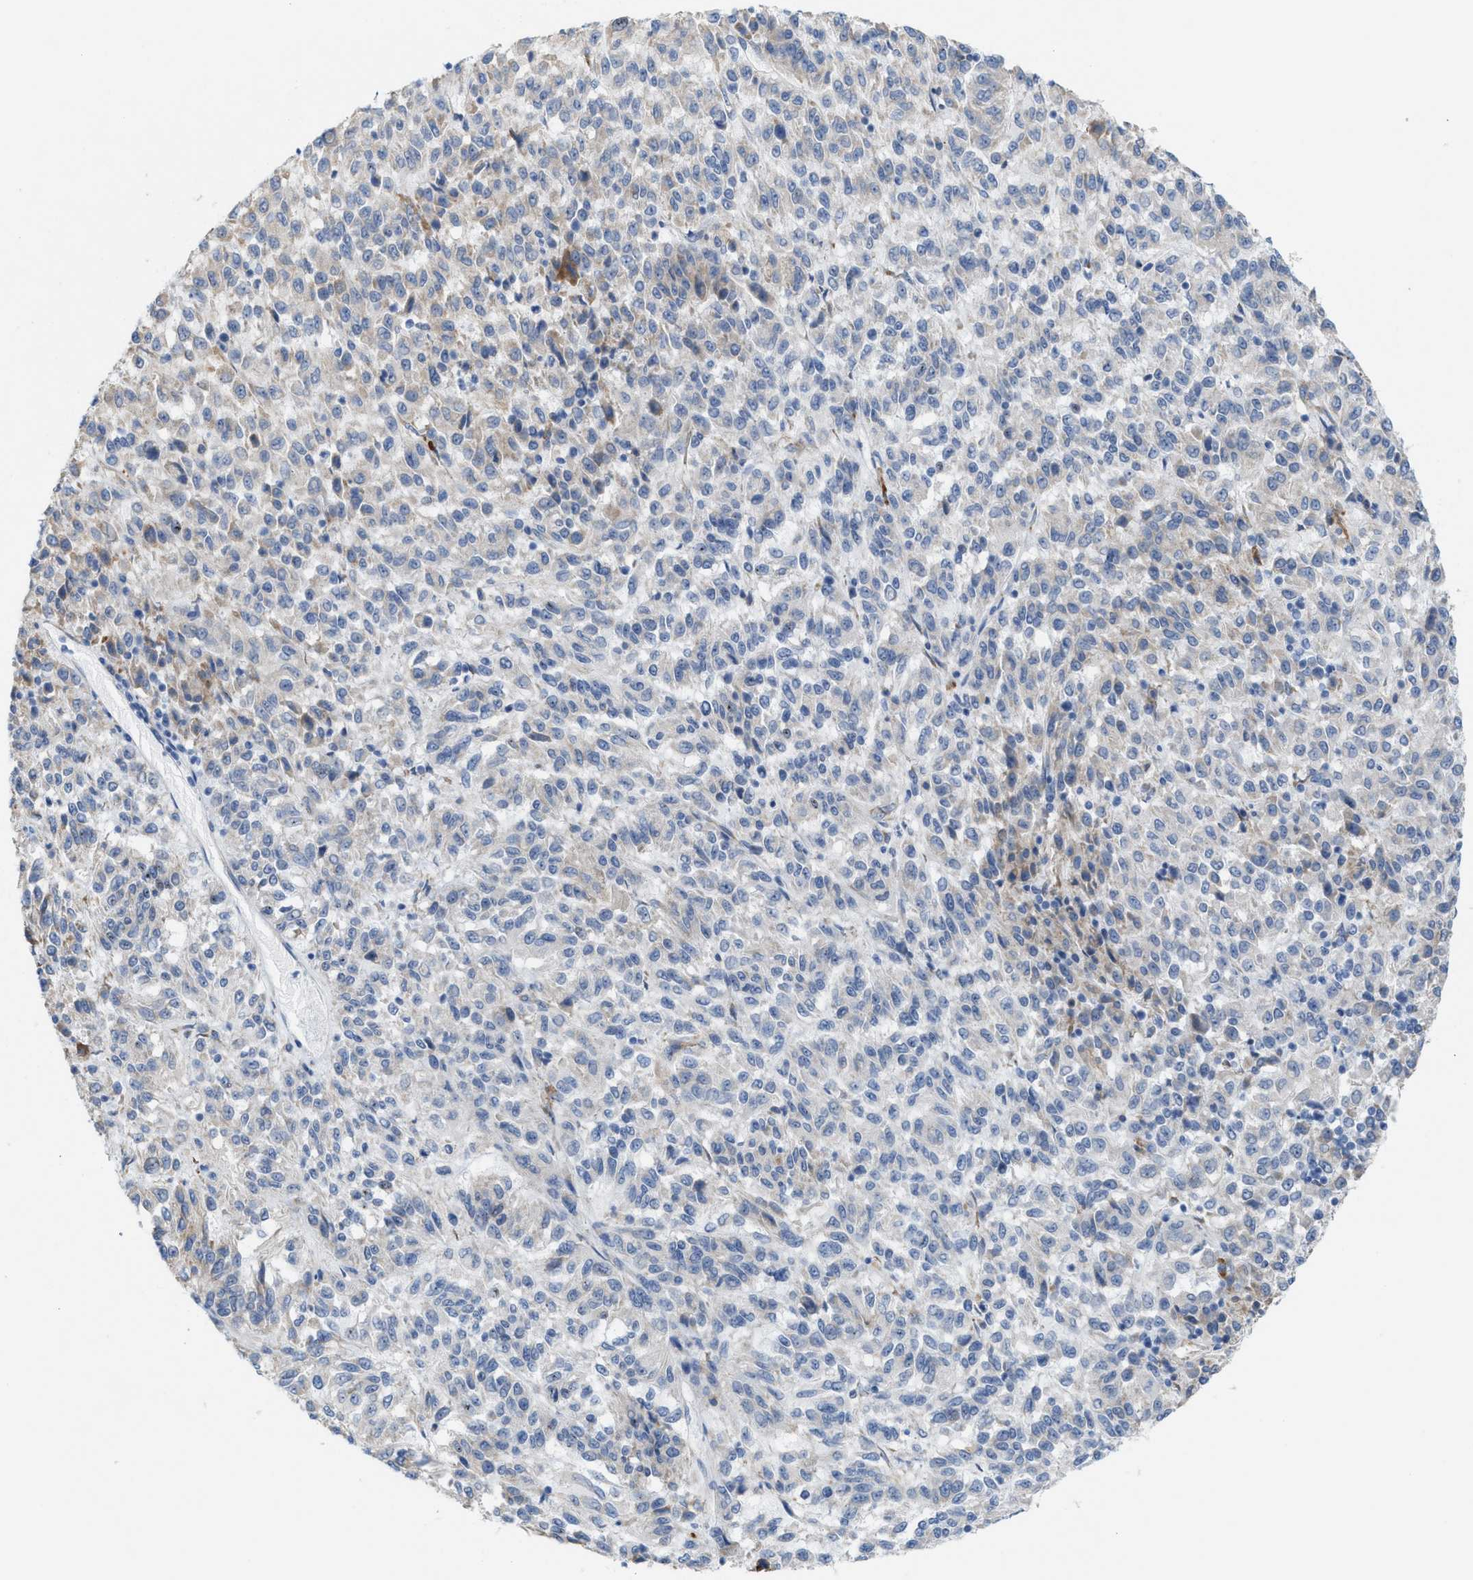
{"staining": {"intensity": "negative", "quantity": "none", "location": "none"}, "tissue": "melanoma", "cell_type": "Tumor cells", "image_type": "cancer", "snomed": [{"axis": "morphology", "description": "Malignant melanoma, Metastatic site"}, {"axis": "topography", "description": "Lung"}], "caption": "IHC of human melanoma demonstrates no staining in tumor cells.", "gene": "KIFC3", "patient": {"sex": "male", "age": 64}}